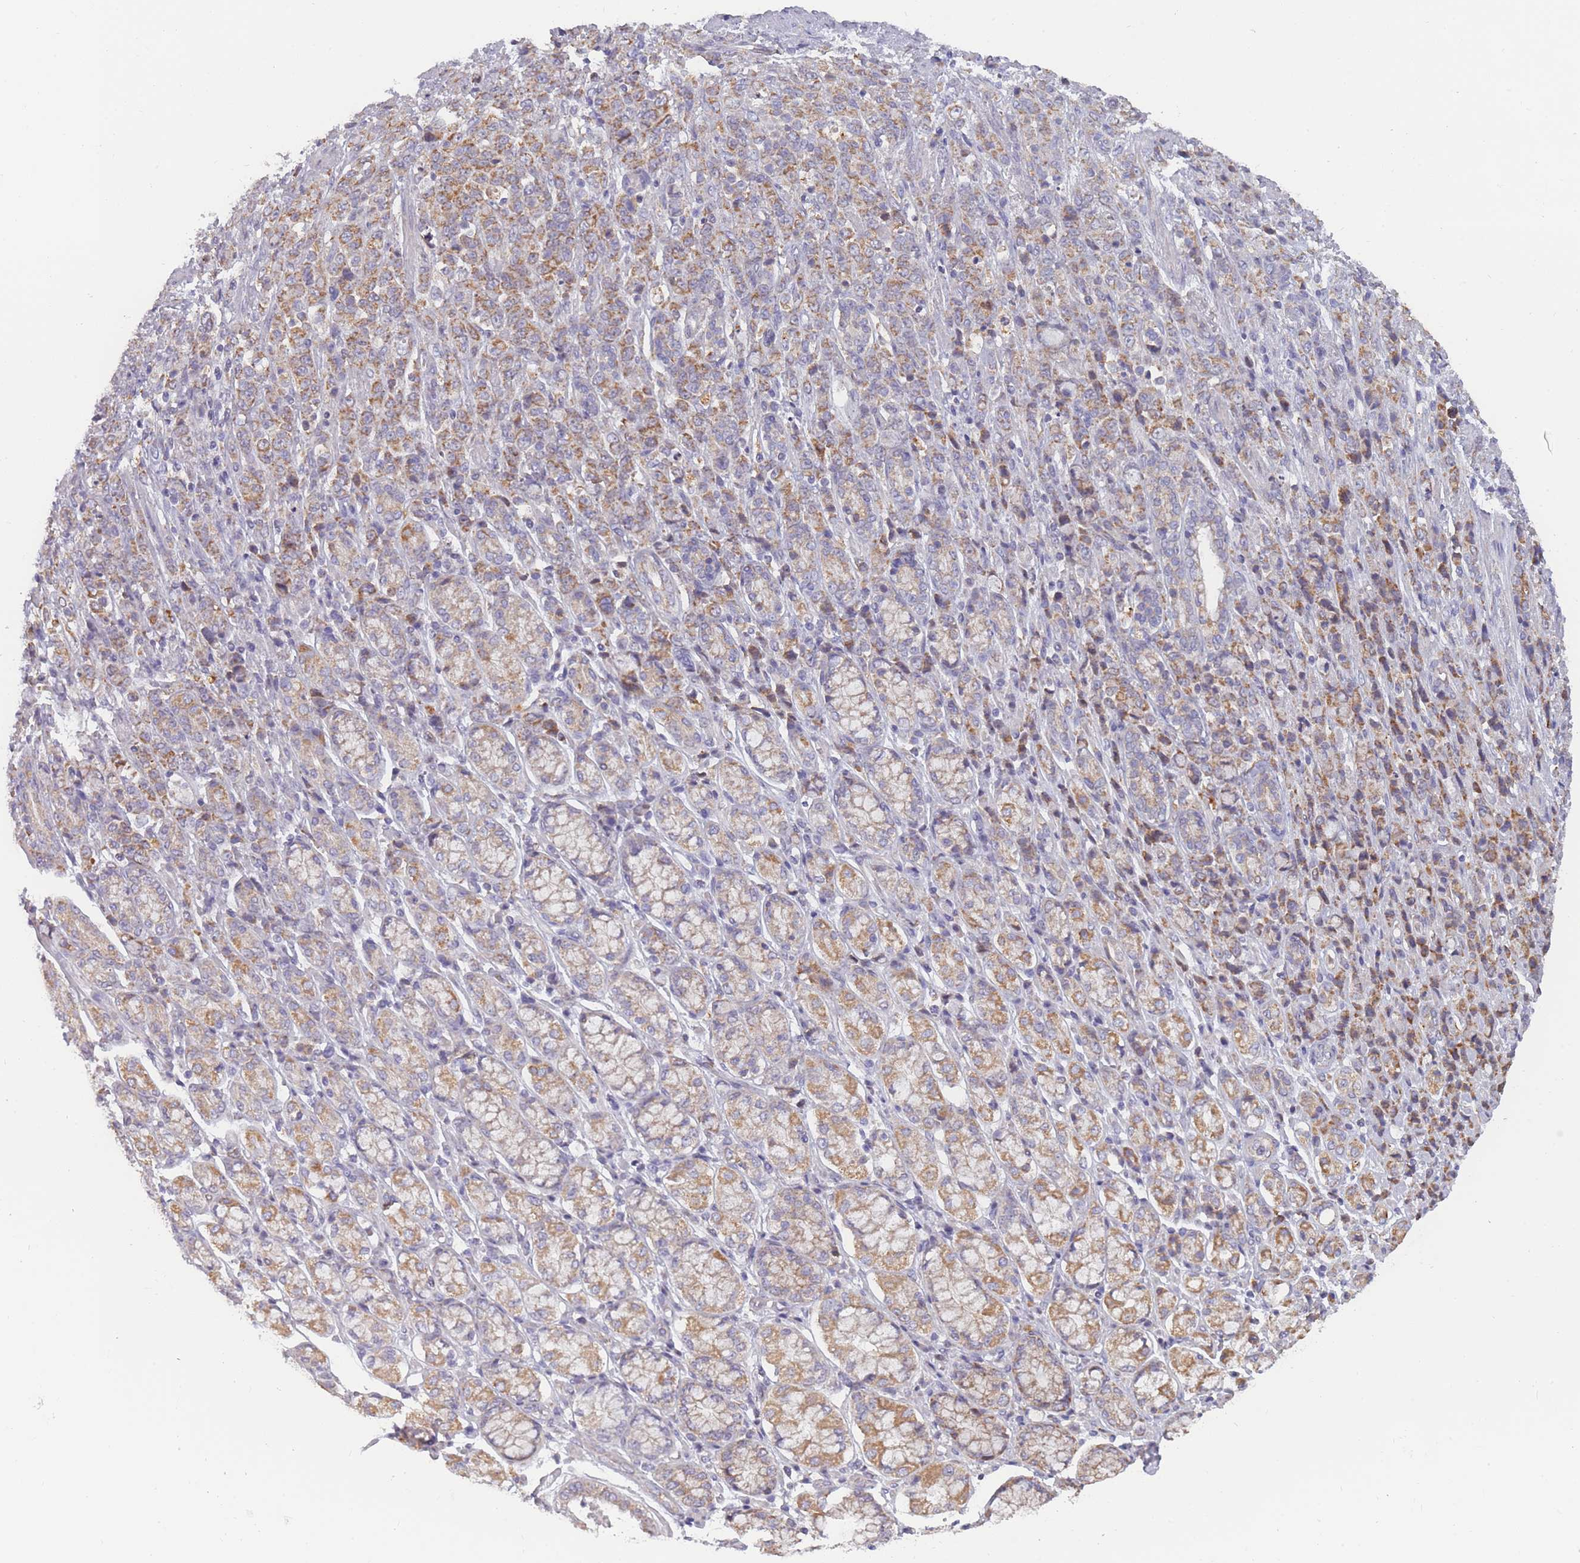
{"staining": {"intensity": "moderate", "quantity": ">75%", "location": "cytoplasmic/membranous"}, "tissue": "stomach cancer", "cell_type": "Tumor cells", "image_type": "cancer", "snomed": [{"axis": "morphology", "description": "Adenocarcinoma, NOS"}, {"axis": "topography", "description": "Stomach"}], "caption": "Stomach cancer tissue reveals moderate cytoplasmic/membranous expression in approximately >75% of tumor cells, visualized by immunohistochemistry.", "gene": "MRPS18C", "patient": {"sex": "female", "age": 79}}